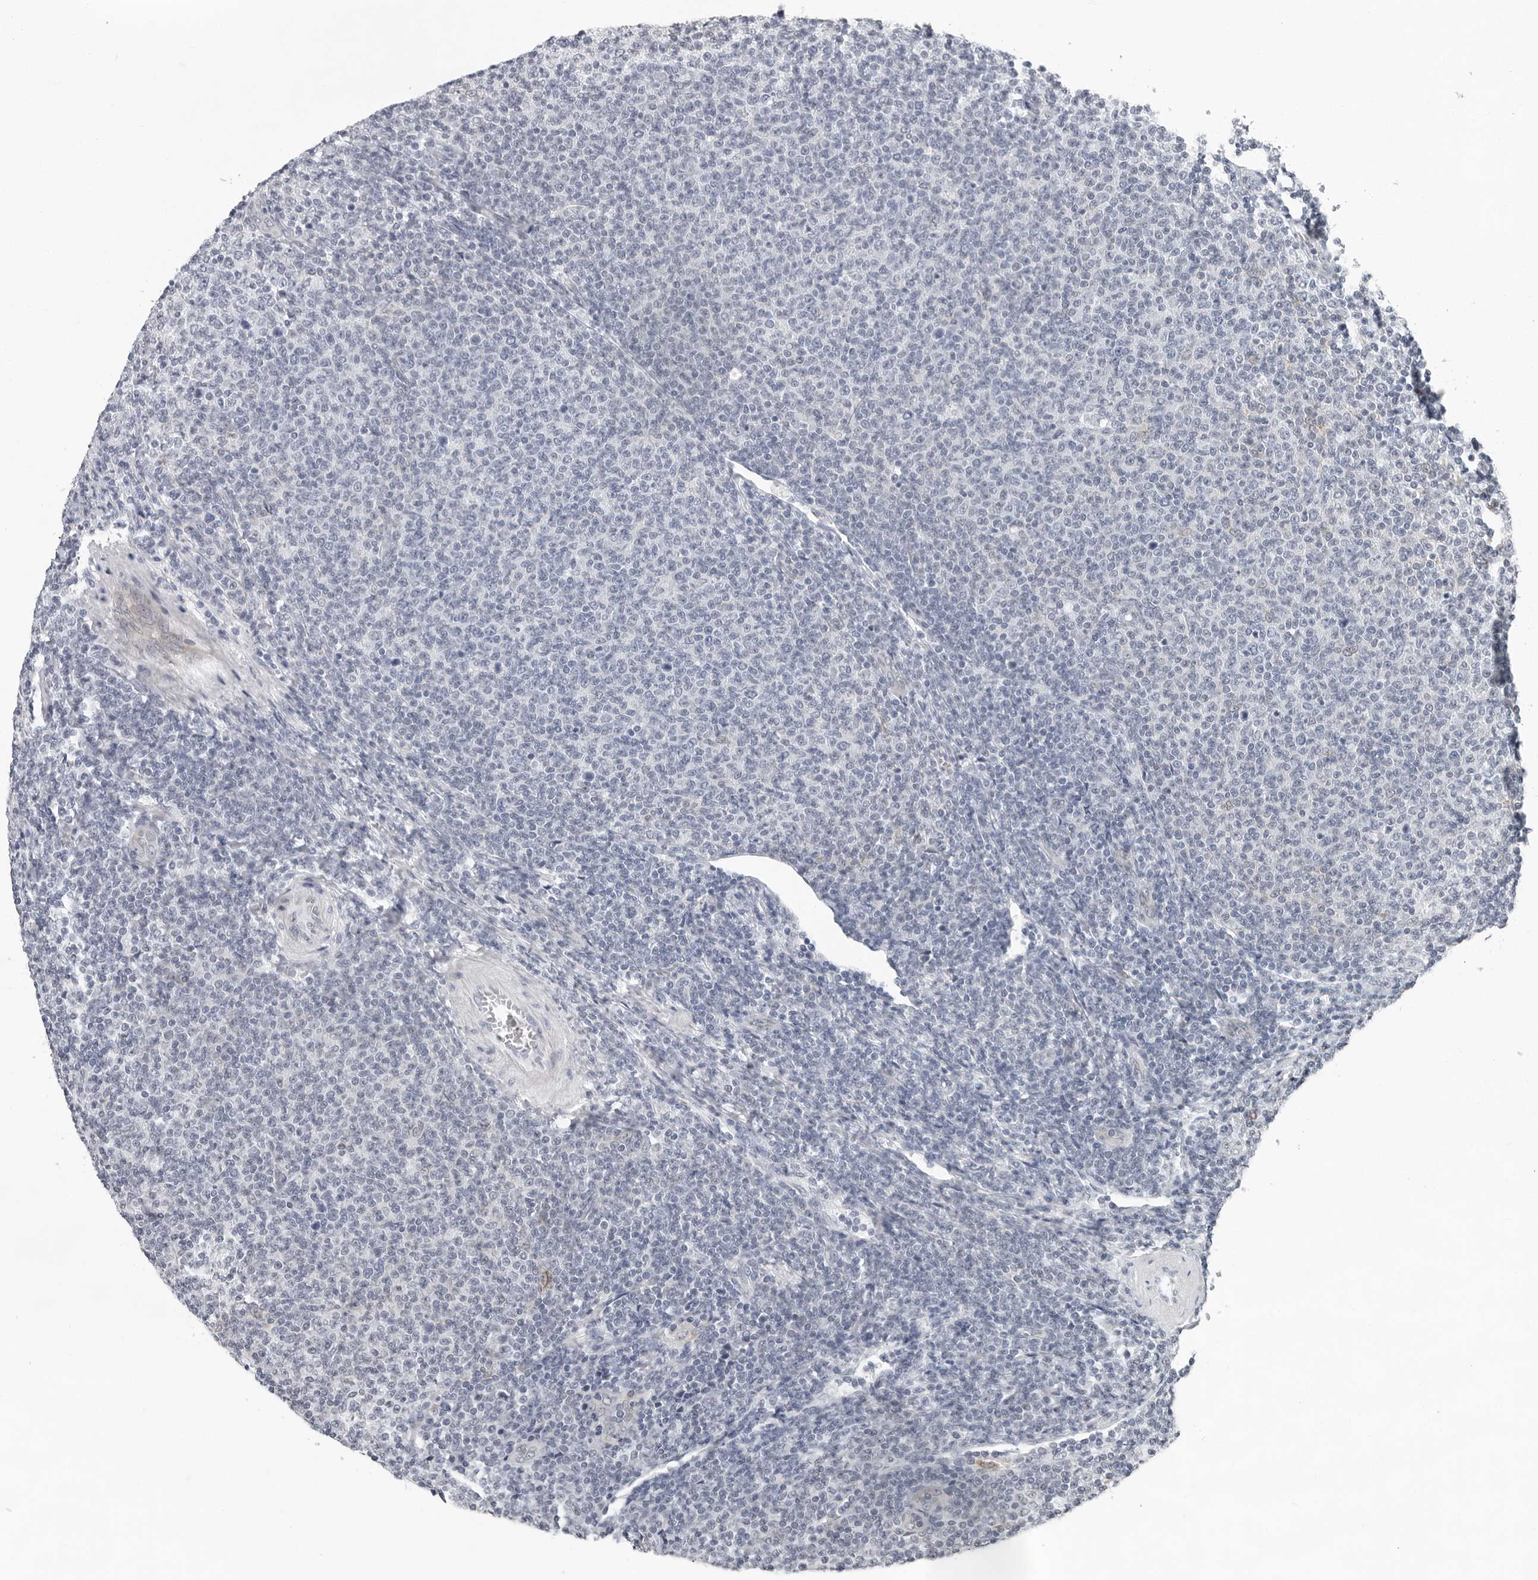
{"staining": {"intensity": "negative", "quantity": "none", "location": "none"}, "tissue": "lymphoma", "cell_type": "Tumor cells", "image_type": "cancer", "snomed": [{"axis": "morphology", "description": "Malignant lymphoma, non-Hodgkin's type, Low grade"}, {"axis": "topography", "description": "Lymph node"}], "caption": "Lymphoma was stained to show a protein in brown. There is no significant positivity in tumor cells.", "gene": "CCDC28B", "patient": {"sex": "male", "age": 66}}